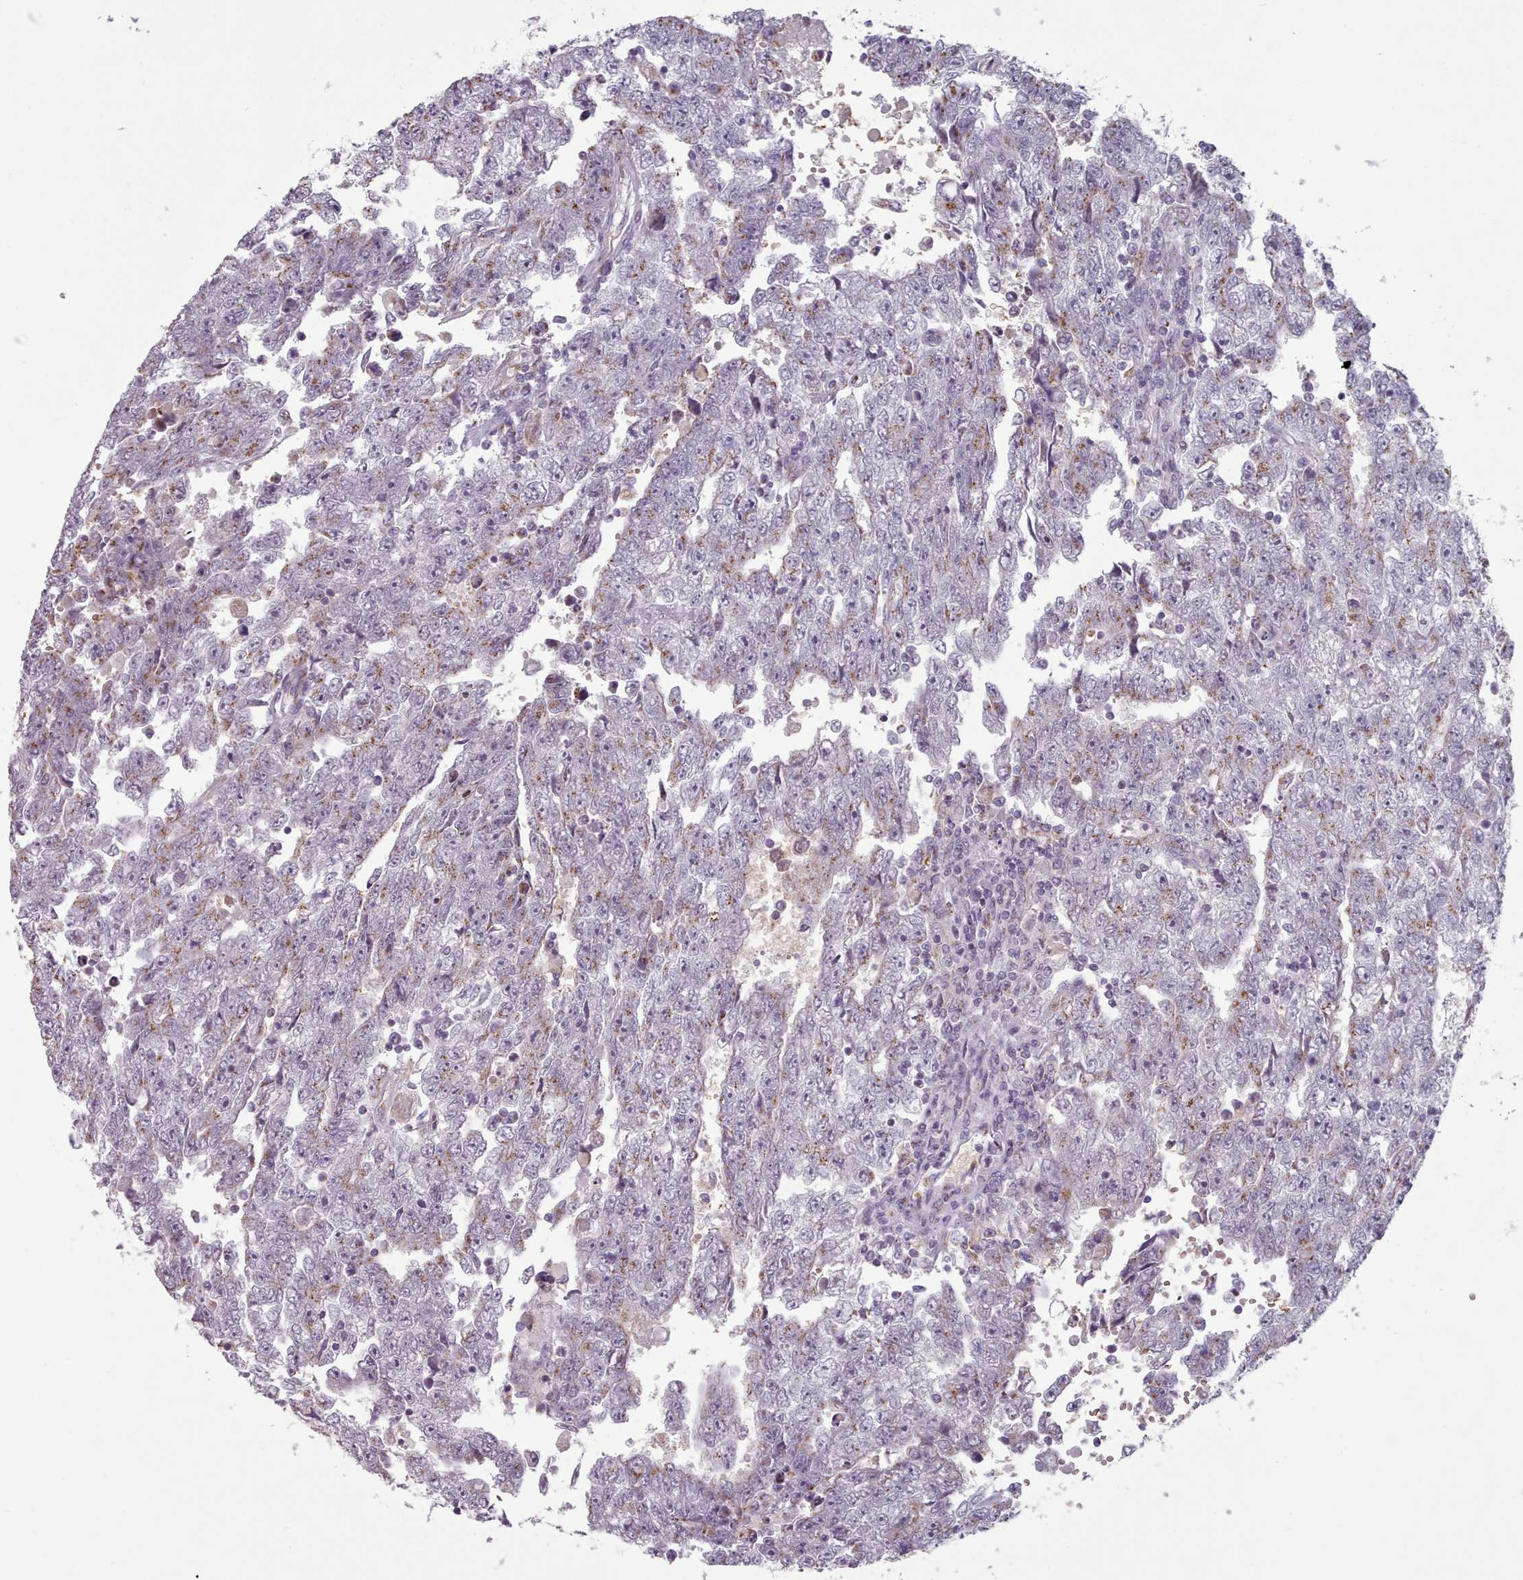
{"staining": {"intensity": "moderate", "quantity": "25%-75%", "location": "cytoplasmic/membranous"}, "tissue": "testis cancer", "cell_type": "Tumor cells", "image_type": "cancer", "snomed": [{"axis": "morphology", "description": "Carcinoma, Embryonal, NOS"}, {"axis": "topography", "description": "Testis"}], "caption": "Moderate cytoplasmic/membranous protein expression is seen in approximately 25%-75% of tumor cells in testis embryonal carcinoma.", "gene": "MAN1B1", "patient": {"sex": "male", "age": 25}}